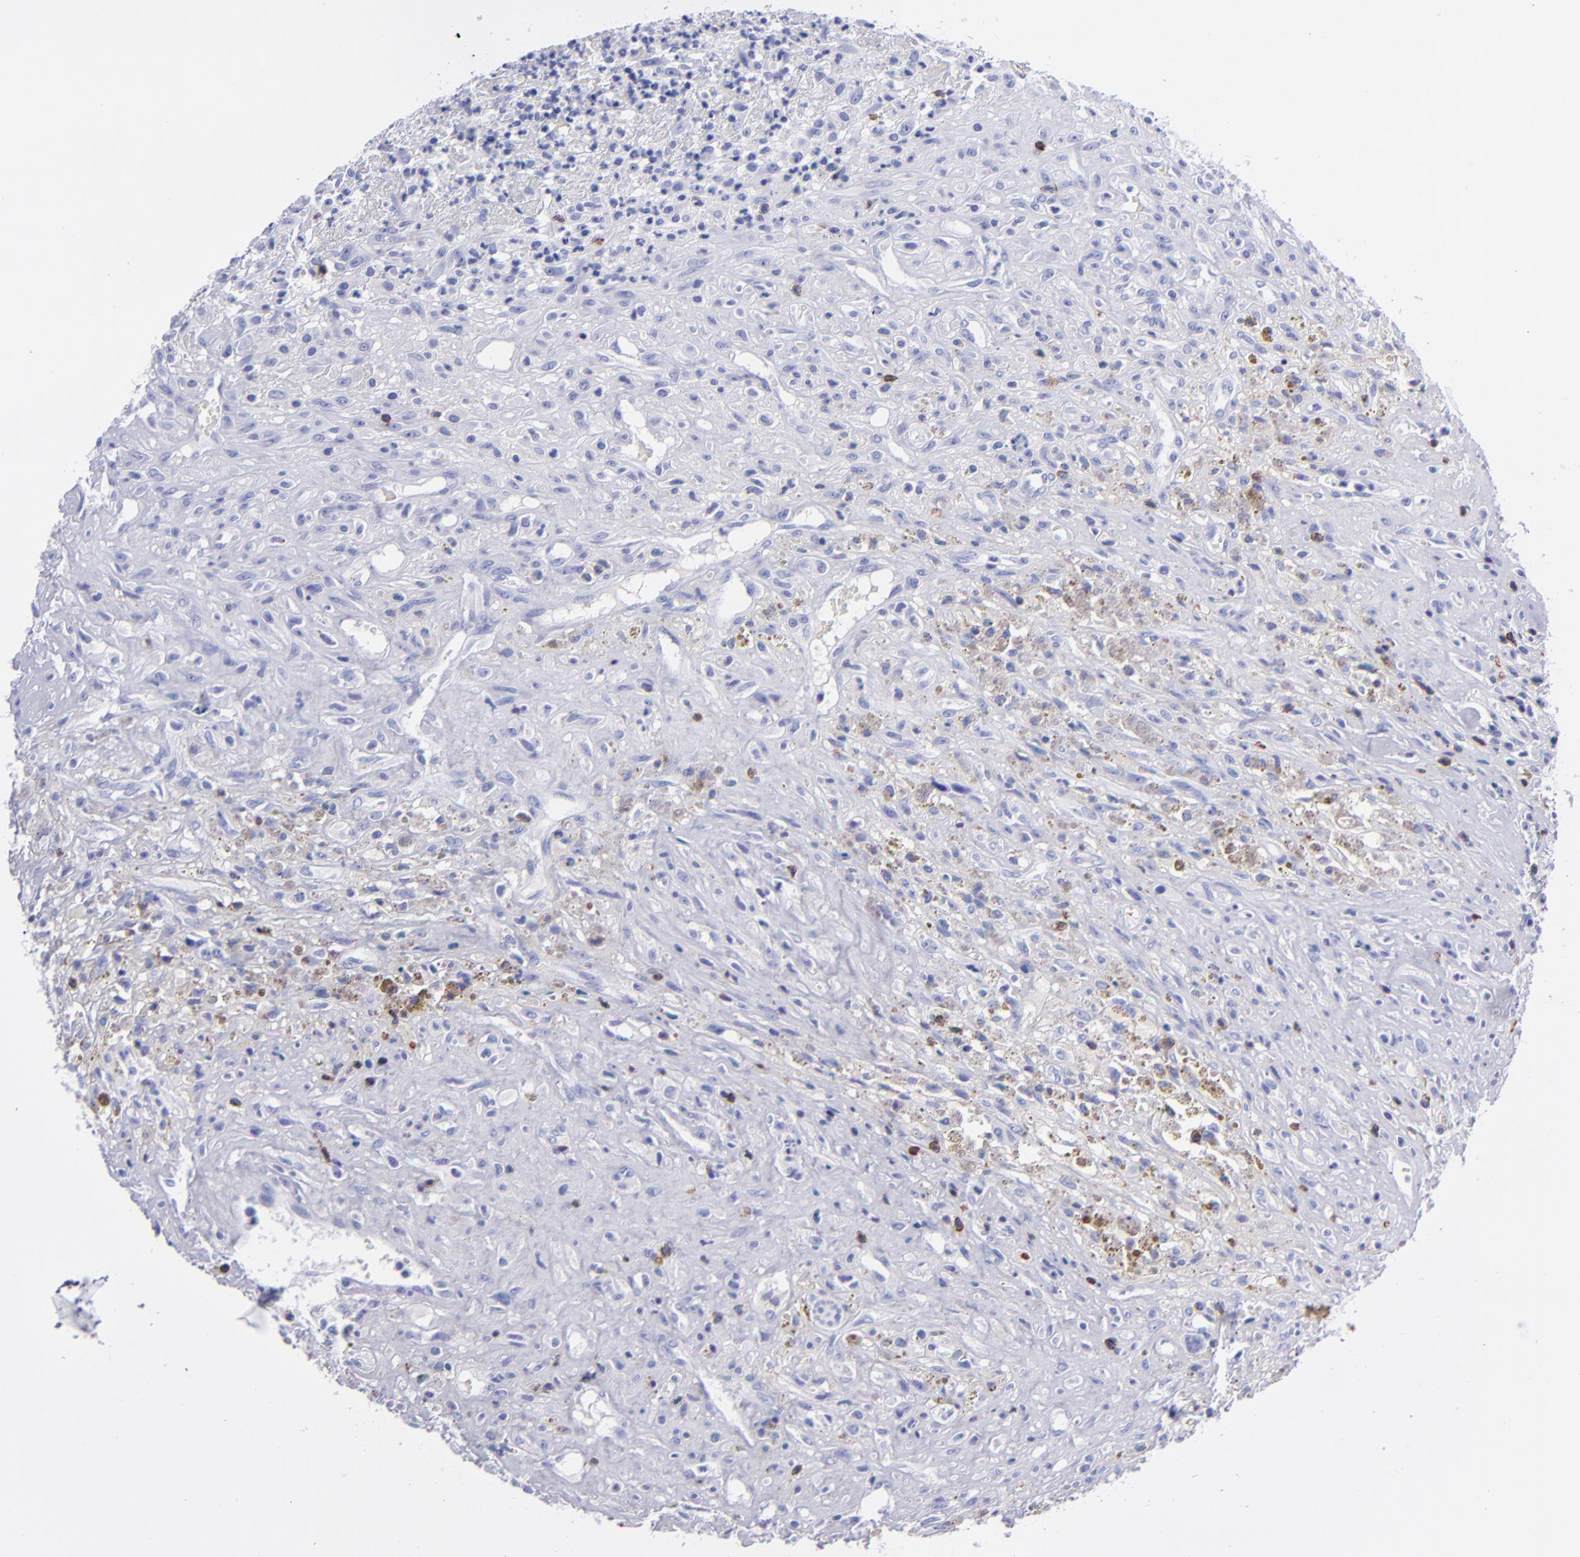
{"staining": {"intensity": "negative", "quantity": "none", "location": "none"}, "tissue": "glioma", "cell_type": "Tumor cells", "image_type": "cancer", "snomed": [{"axis": "morphology", "description": "Glioma, malignant, High grade"}, {"axis": "topography", "description": "Brain"}], "caption": "IHC of human malignant glioma (high-grade) displays no expression in tumor cells.", "gene": "CD6", "patient": {"sex": "male", "age": 66}}